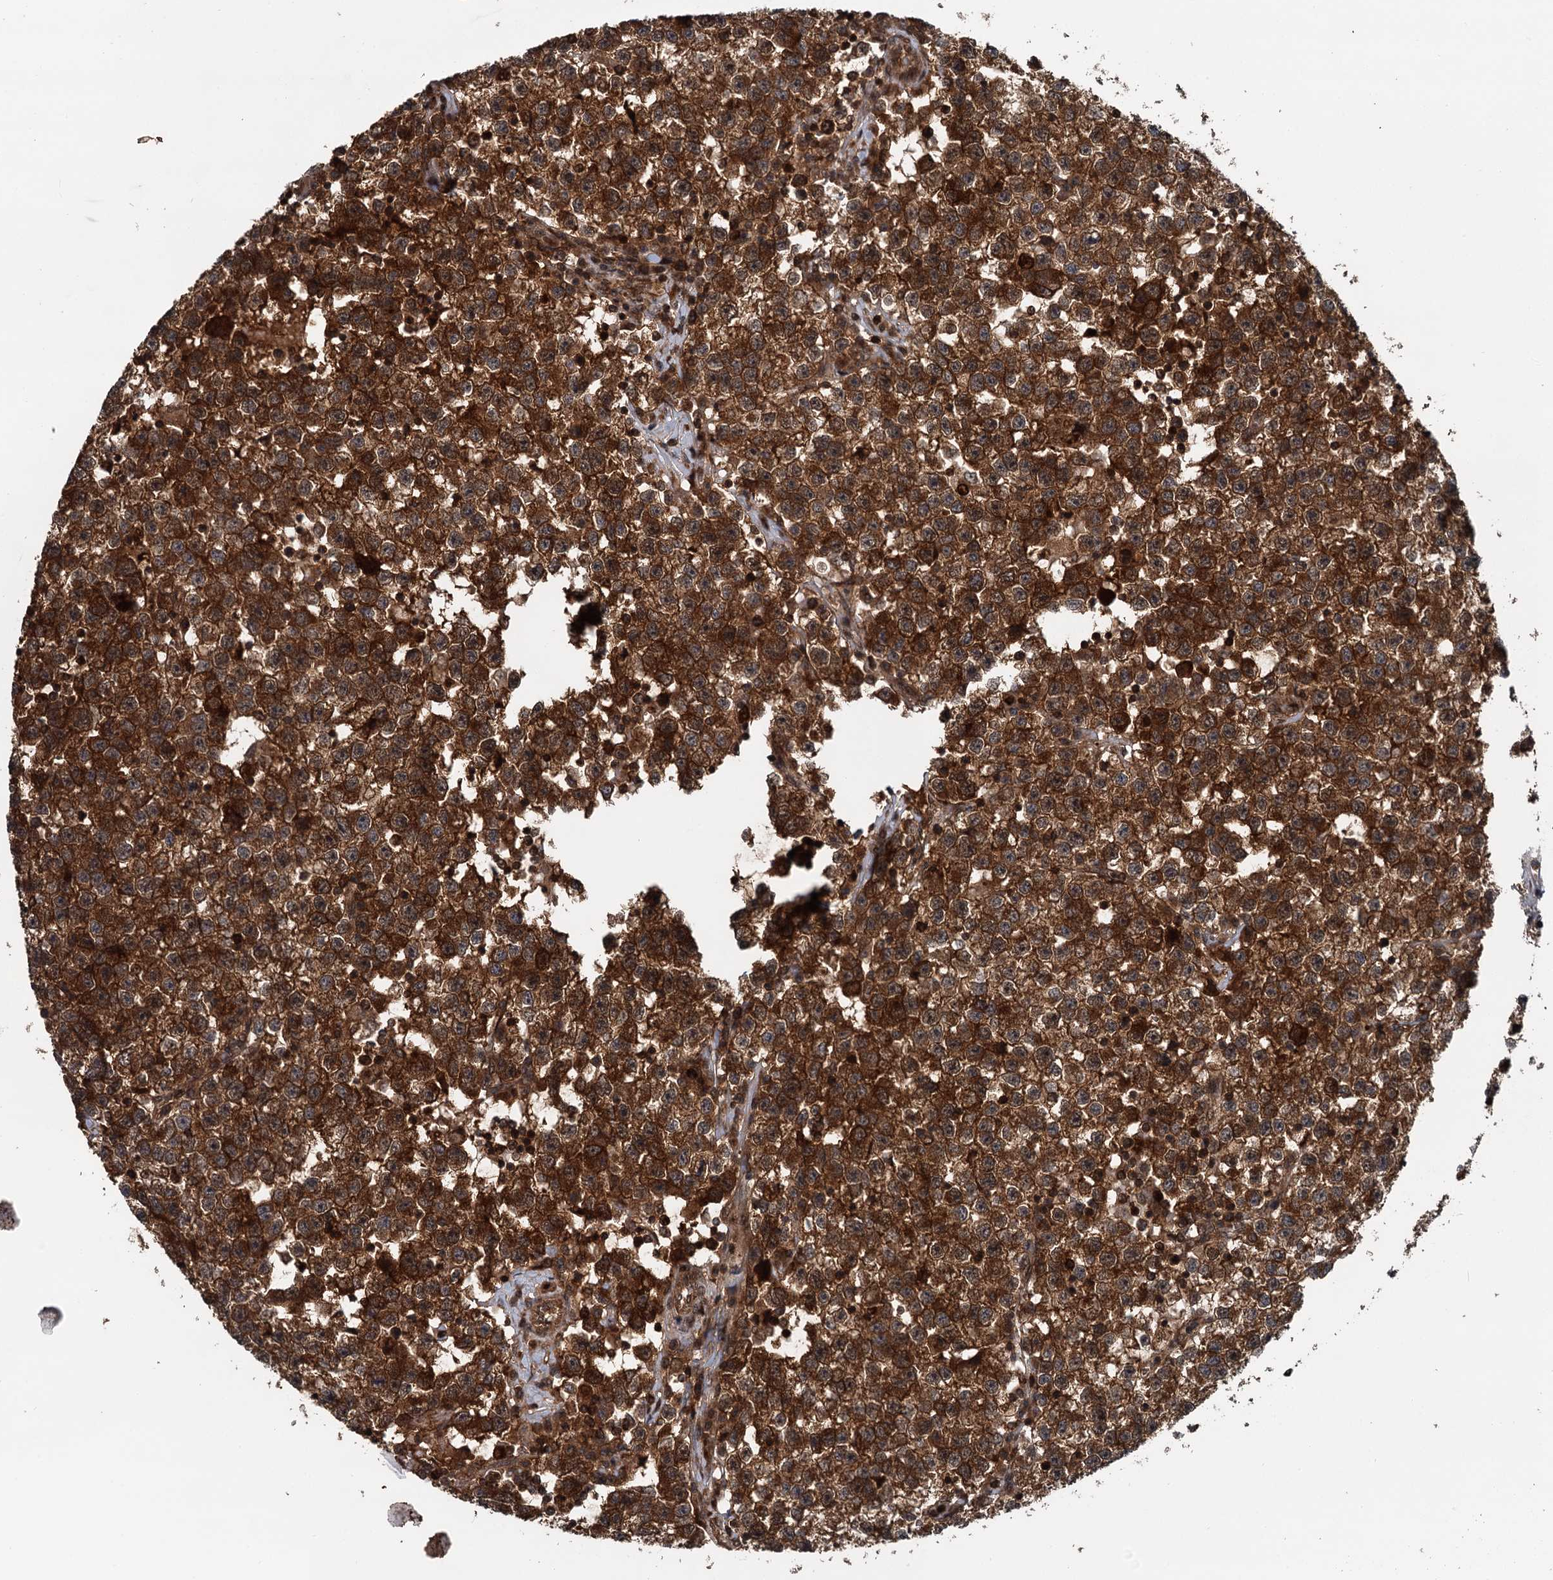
{"staining": {"intensity": "strong", "quantity": ">75%", "location": "cytoplasmic/membranous"}, "tissue": "testis cancer", "cell_type": "Tumor cells", "image_type": "cancer", "snomed": [{"axis": "morphology", "description": "Seminoma, NOS"}, {"axis": "topography", "description": "Testis"}], "caption": "An IHC micrograph of tumor tissue is shown. Protein staining in brown highlights strong cytoplasmic/membranous positivity in testis seminoma within tumor cells.", "gene": "STUB1", "patient": {"sex": "male", "age": 22}}